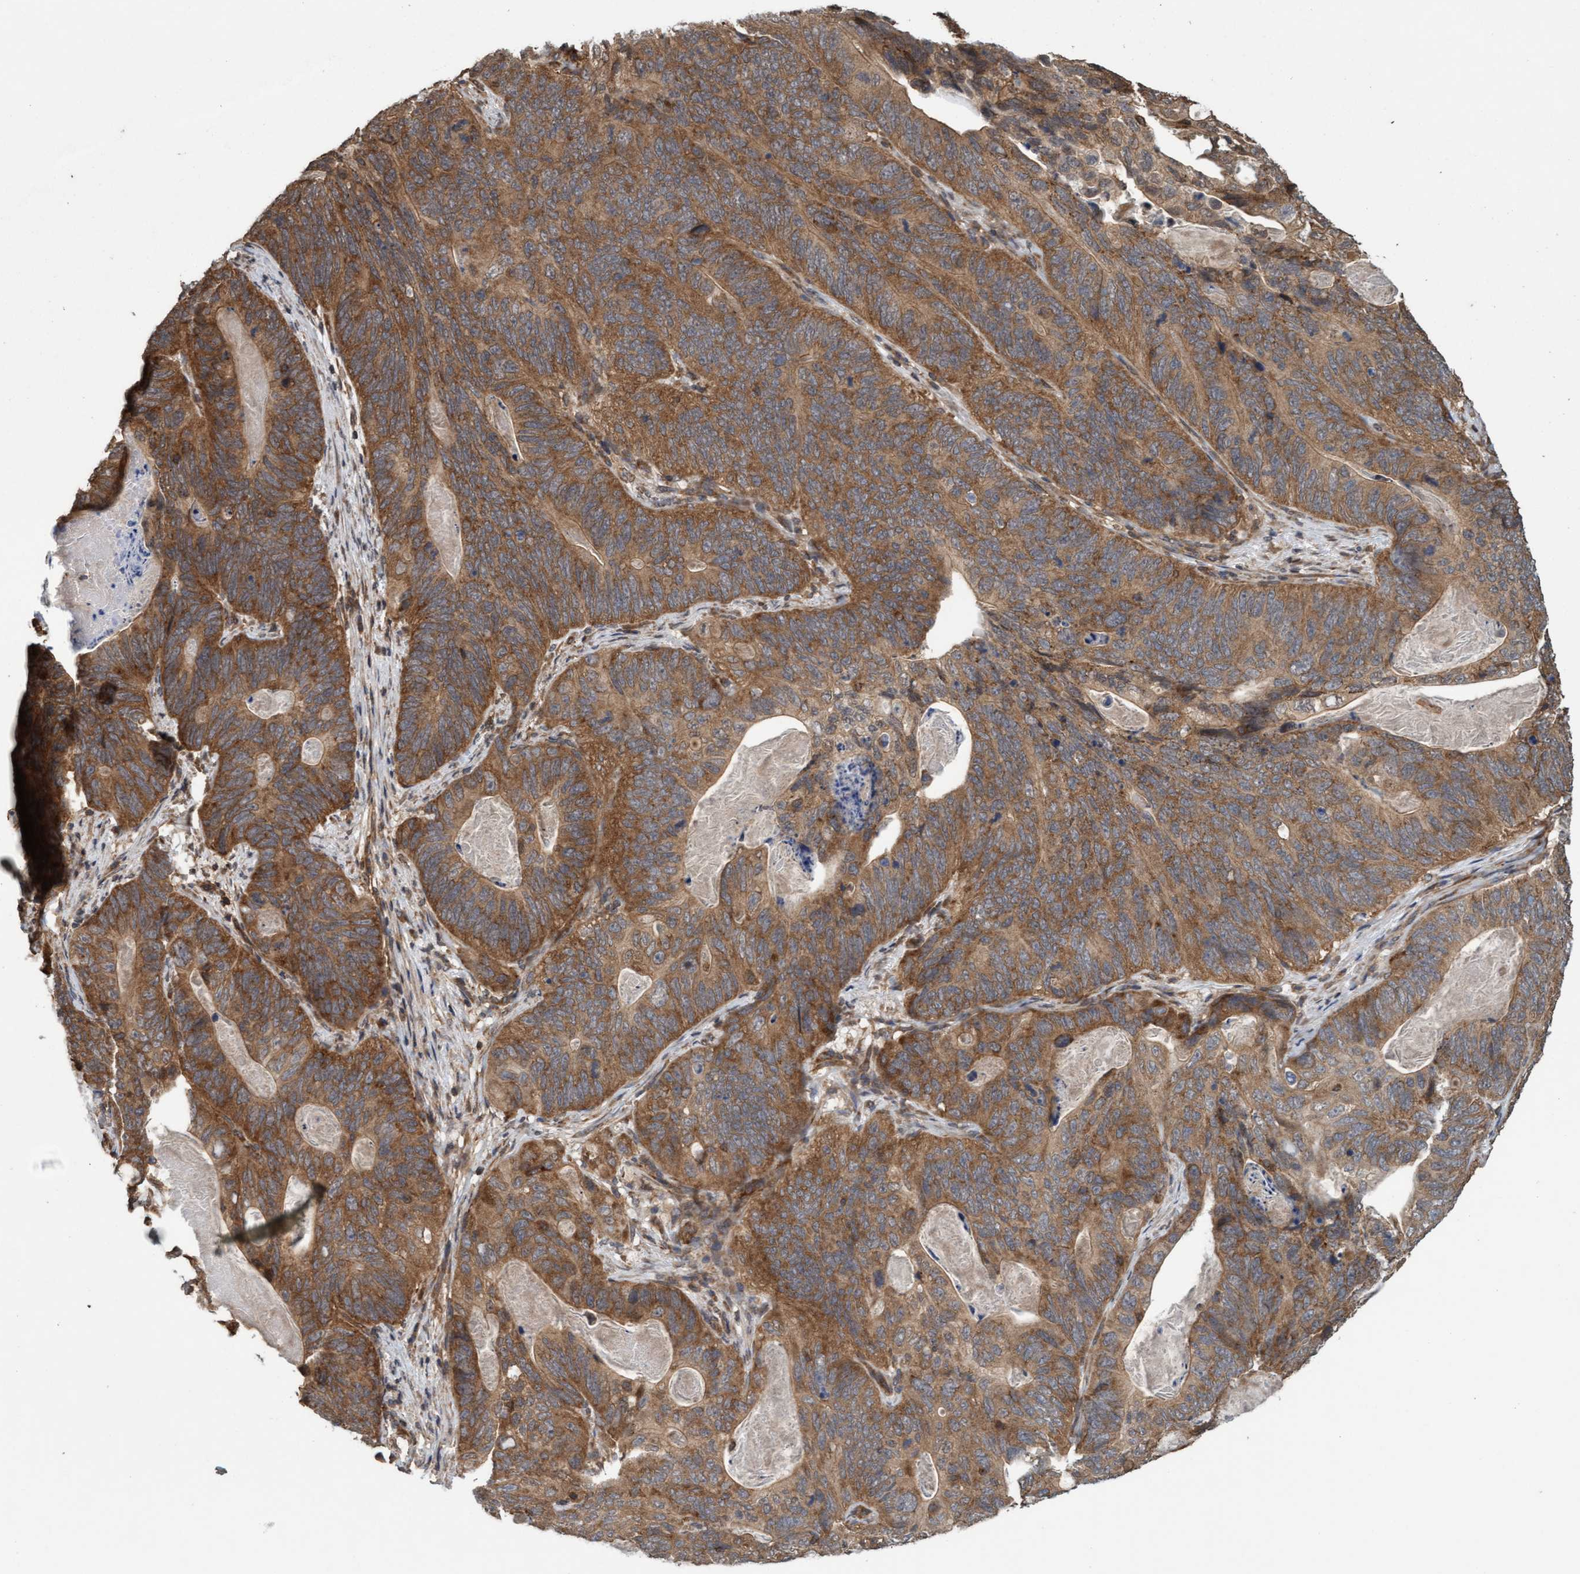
{"staining": {"intensity": "moderate", "quantity": ">75%", "location": "cytoplasmic/membranous"}, "tissue": "stomach cancer", "cell_type": "Tumor cells", "image_type": "cancer", "snomed": [{"axis": "morphology", "description": "Normal tissue, NOS"}, {"axis": "morphology", "description": "Adenocarcinoma, NOS"}, {"axis": "topography", "description": "Stomach"}], "caption": "Human stomach cancer stained with a protein marker reveals moderate staining in tumor cells.", "gene": "FXR2", "patient": {"sex": "female", "age": 89}}